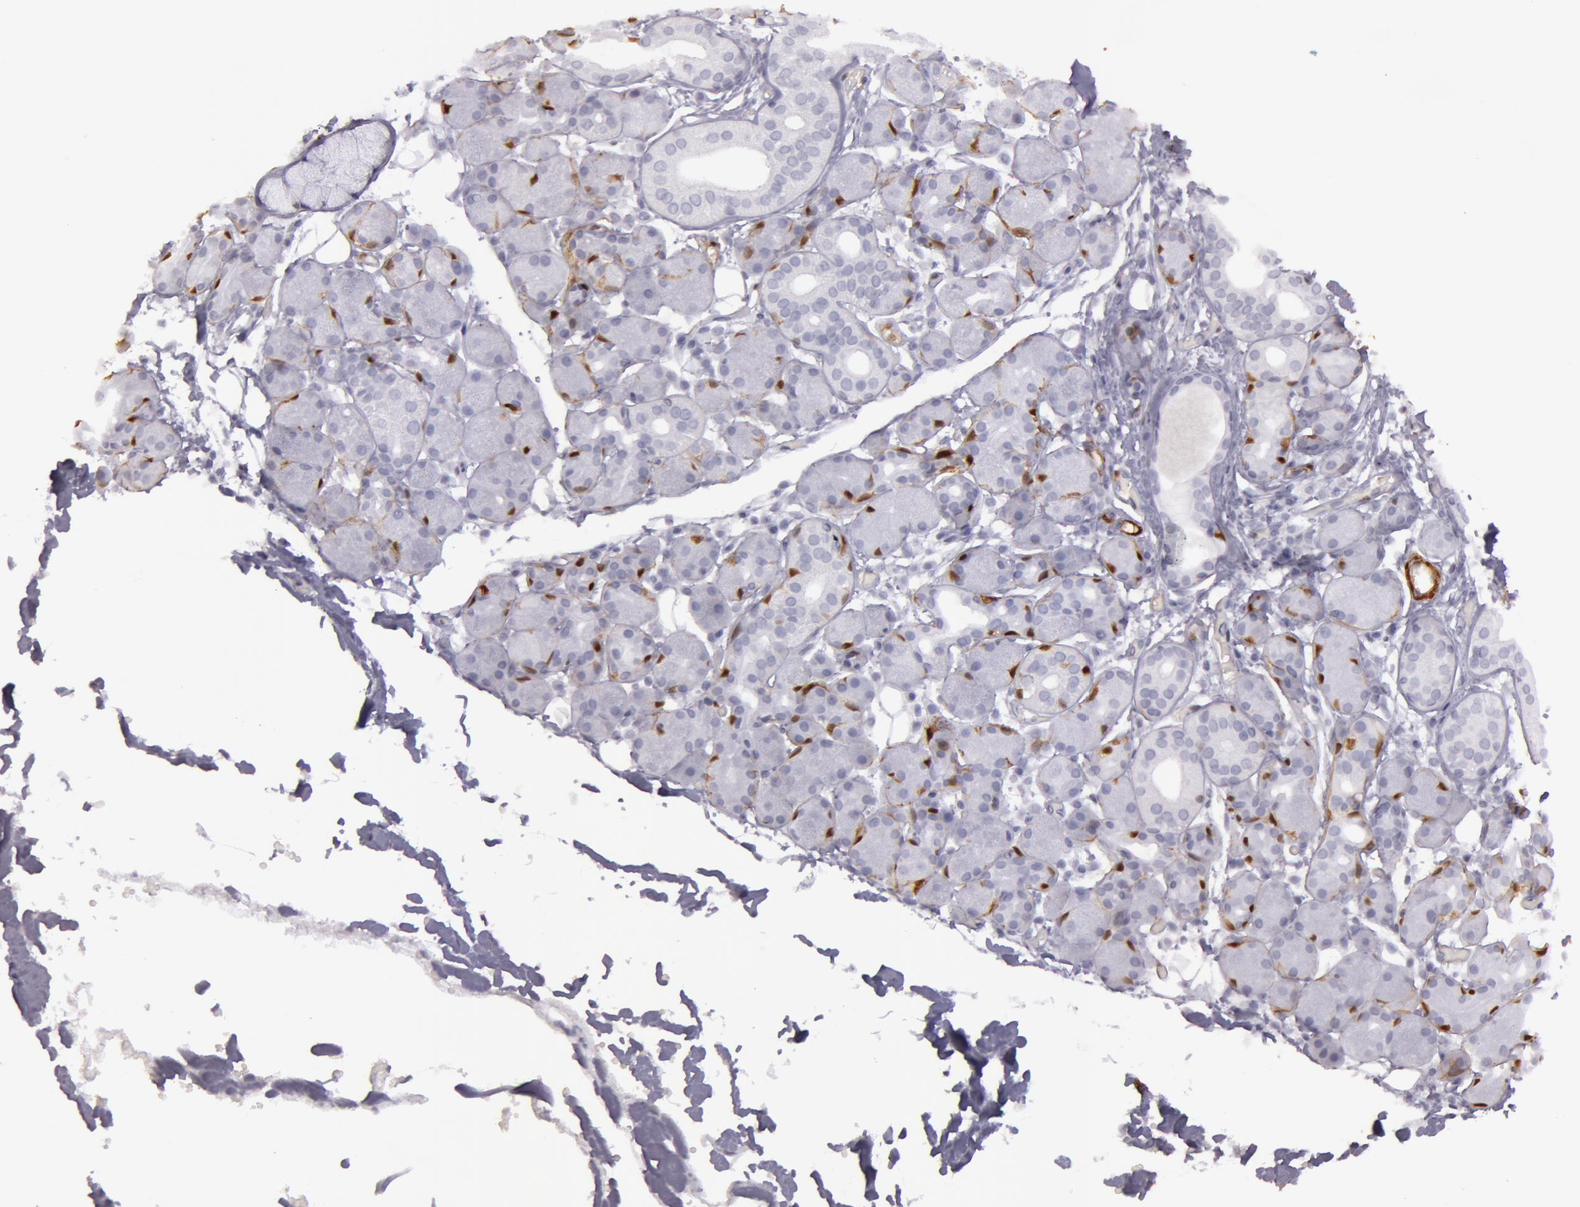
{"staining": {"intensity": "negative", "quantity": "none", "location": "none"}, "tissue": "salivary gland", "cell_type": "Glandular cells", "image_type": "normal", "snomed": [{"axis": "morphology", "description": "Normal tissue, NOS"}, {"axis": "topography", "description": "Salivary gland"}, {"axis": "topography", "description": "Peripheral nerve tissue"}], "caption": "DAB (3,3'-diaminobenzidine) immunohistochemical staining of normal human salivary gland shows no significant expression in glandular cells. (Immunohistochemistry (ihc), brightfield microscopy, high magnification).", "gene": "TAGLN", "patient": {"sex": "male", "age": 62}}